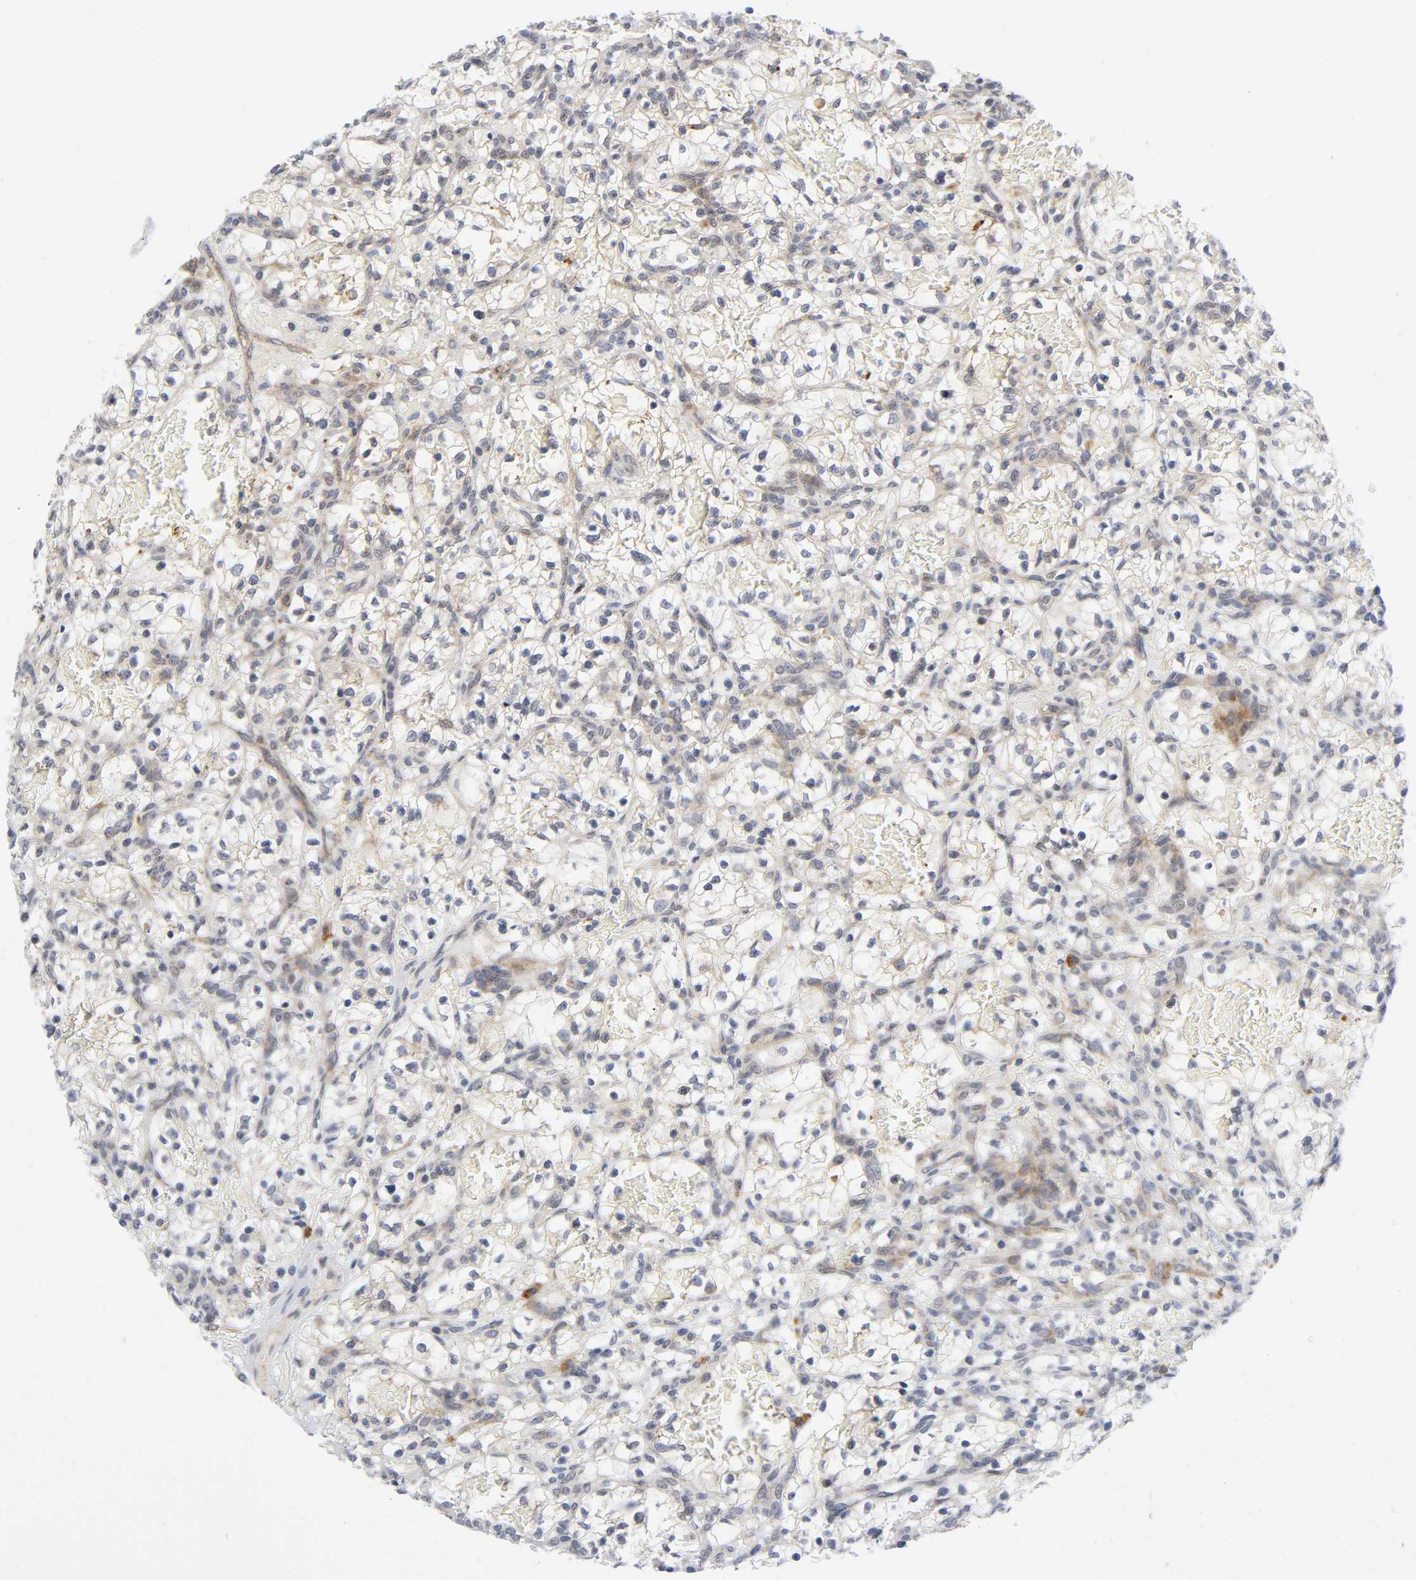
{"staining": {"intensity": "weak", "quantity": "25%-75%", "location": "cytoplasmic/membranous"}, "tissue": "renal cancer", "cell_type": "Tumor cells", "image_type": "cancer", "snomed": [{"axis": "morphology", "description": "Adenocarcinoma, NOS"}, {"axis": "topography", "description": "Kidney"}], "caption": "Weak cytoplasmic/membranous positivity for a protein is seen in about 25%-75% of tumor cells of renal cancer (adenocarcinoma) using immunohistochemistry.", "gene": "EIF5", "patient": {"sex": "female", "age": 57}}